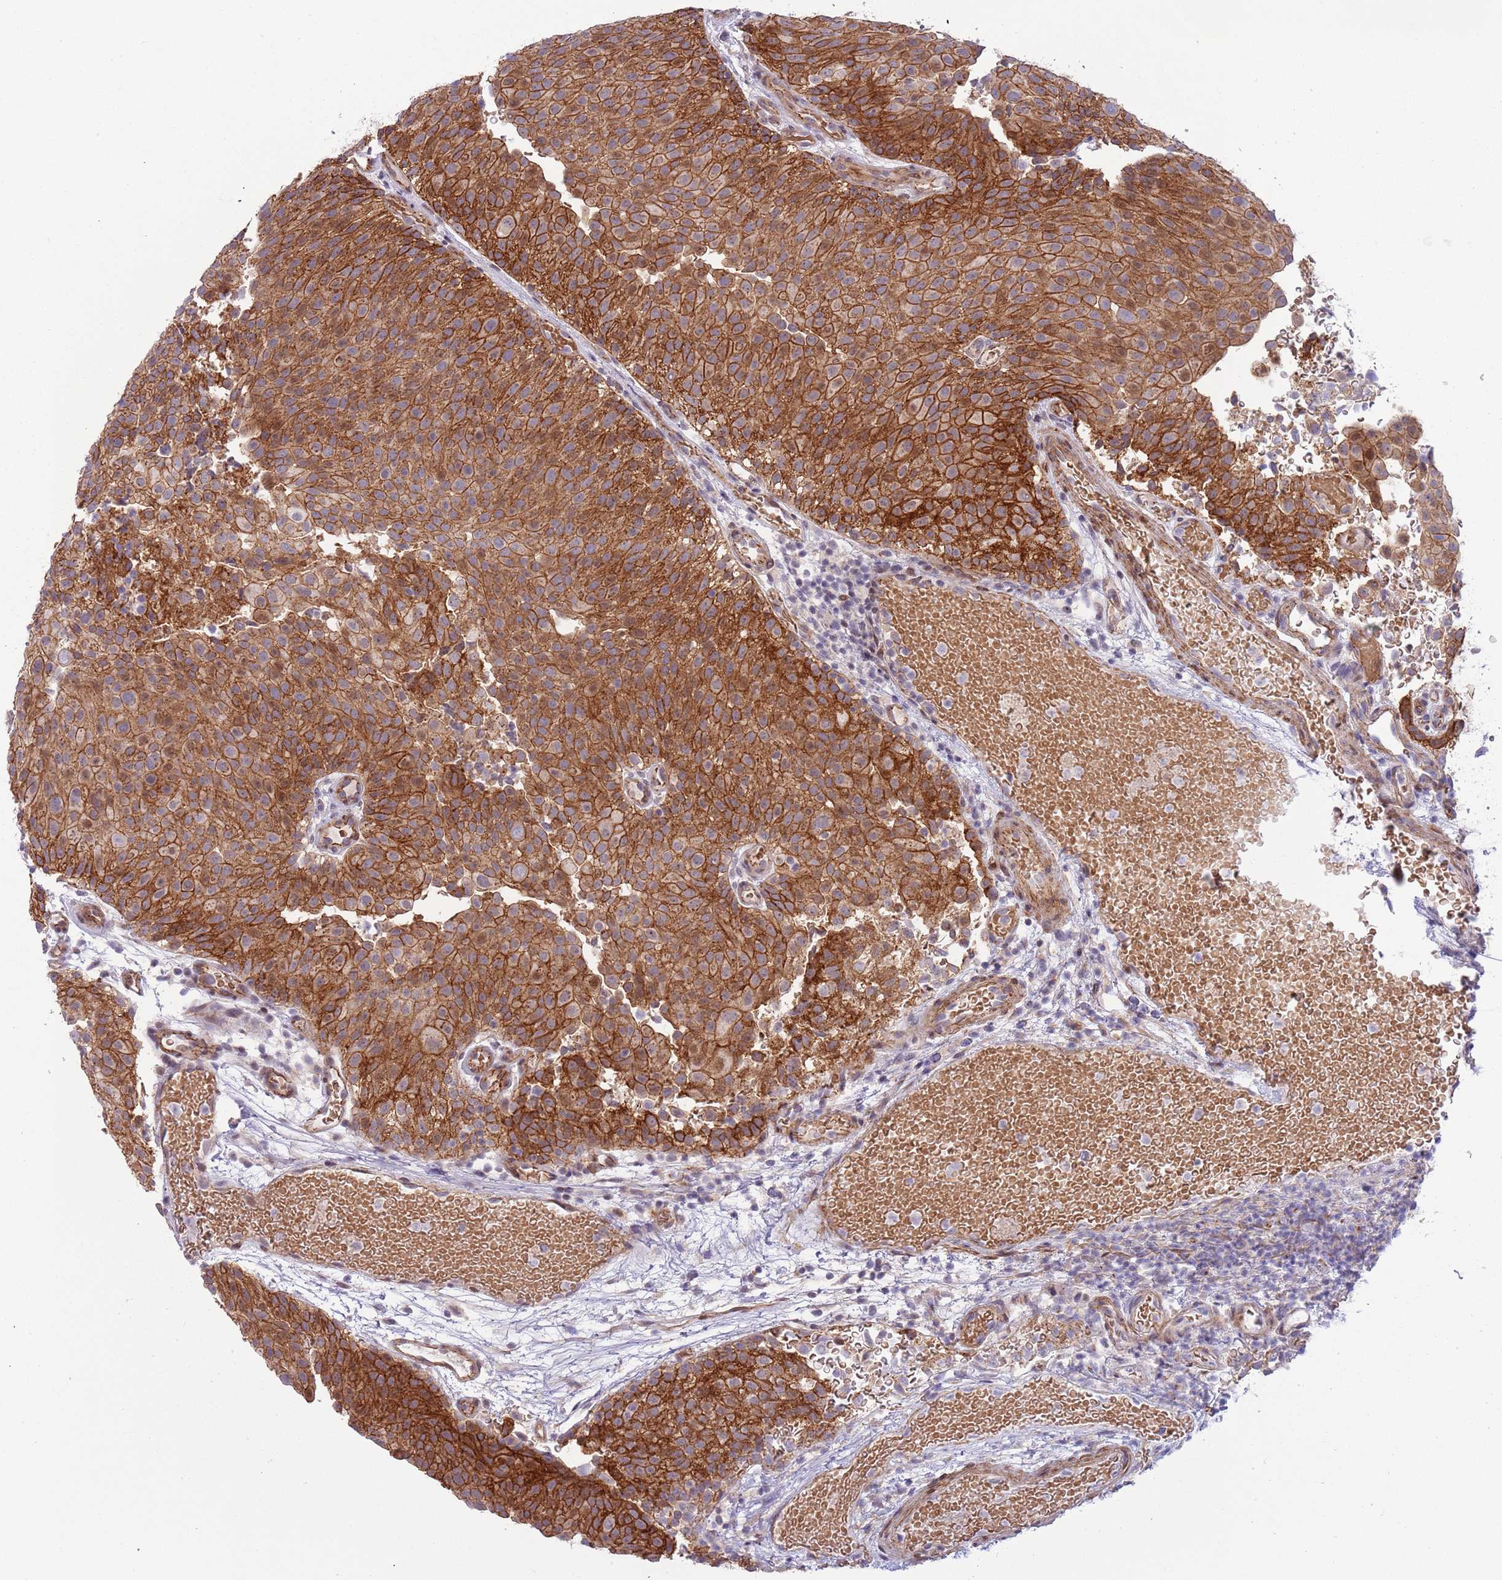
{"staining": {"intensity": "strong", "quantity": ">75%", "location": "cytoplasmic/membranous"}, "tissue": "urothelial cancer", "cell_type": "Tumor cells", "image_type": "cancer", "snomed": [{"axis": "morphology", "description": "Urothelial carcinoma, Low grade"}, {"axis": "topography", "description": "Urinary bladder"}], "caption": "Urothelial cancer tissue demonstrates strong cytoplasmic/membranous positivity in about >75% of tumor cells, visualized by immunohistochemistry. Immunohistochemistry stains the protein in brown and the nuclei are stained blue.", "gene": "ITGB6", "patient": {"sex": "male", "age": 78}}